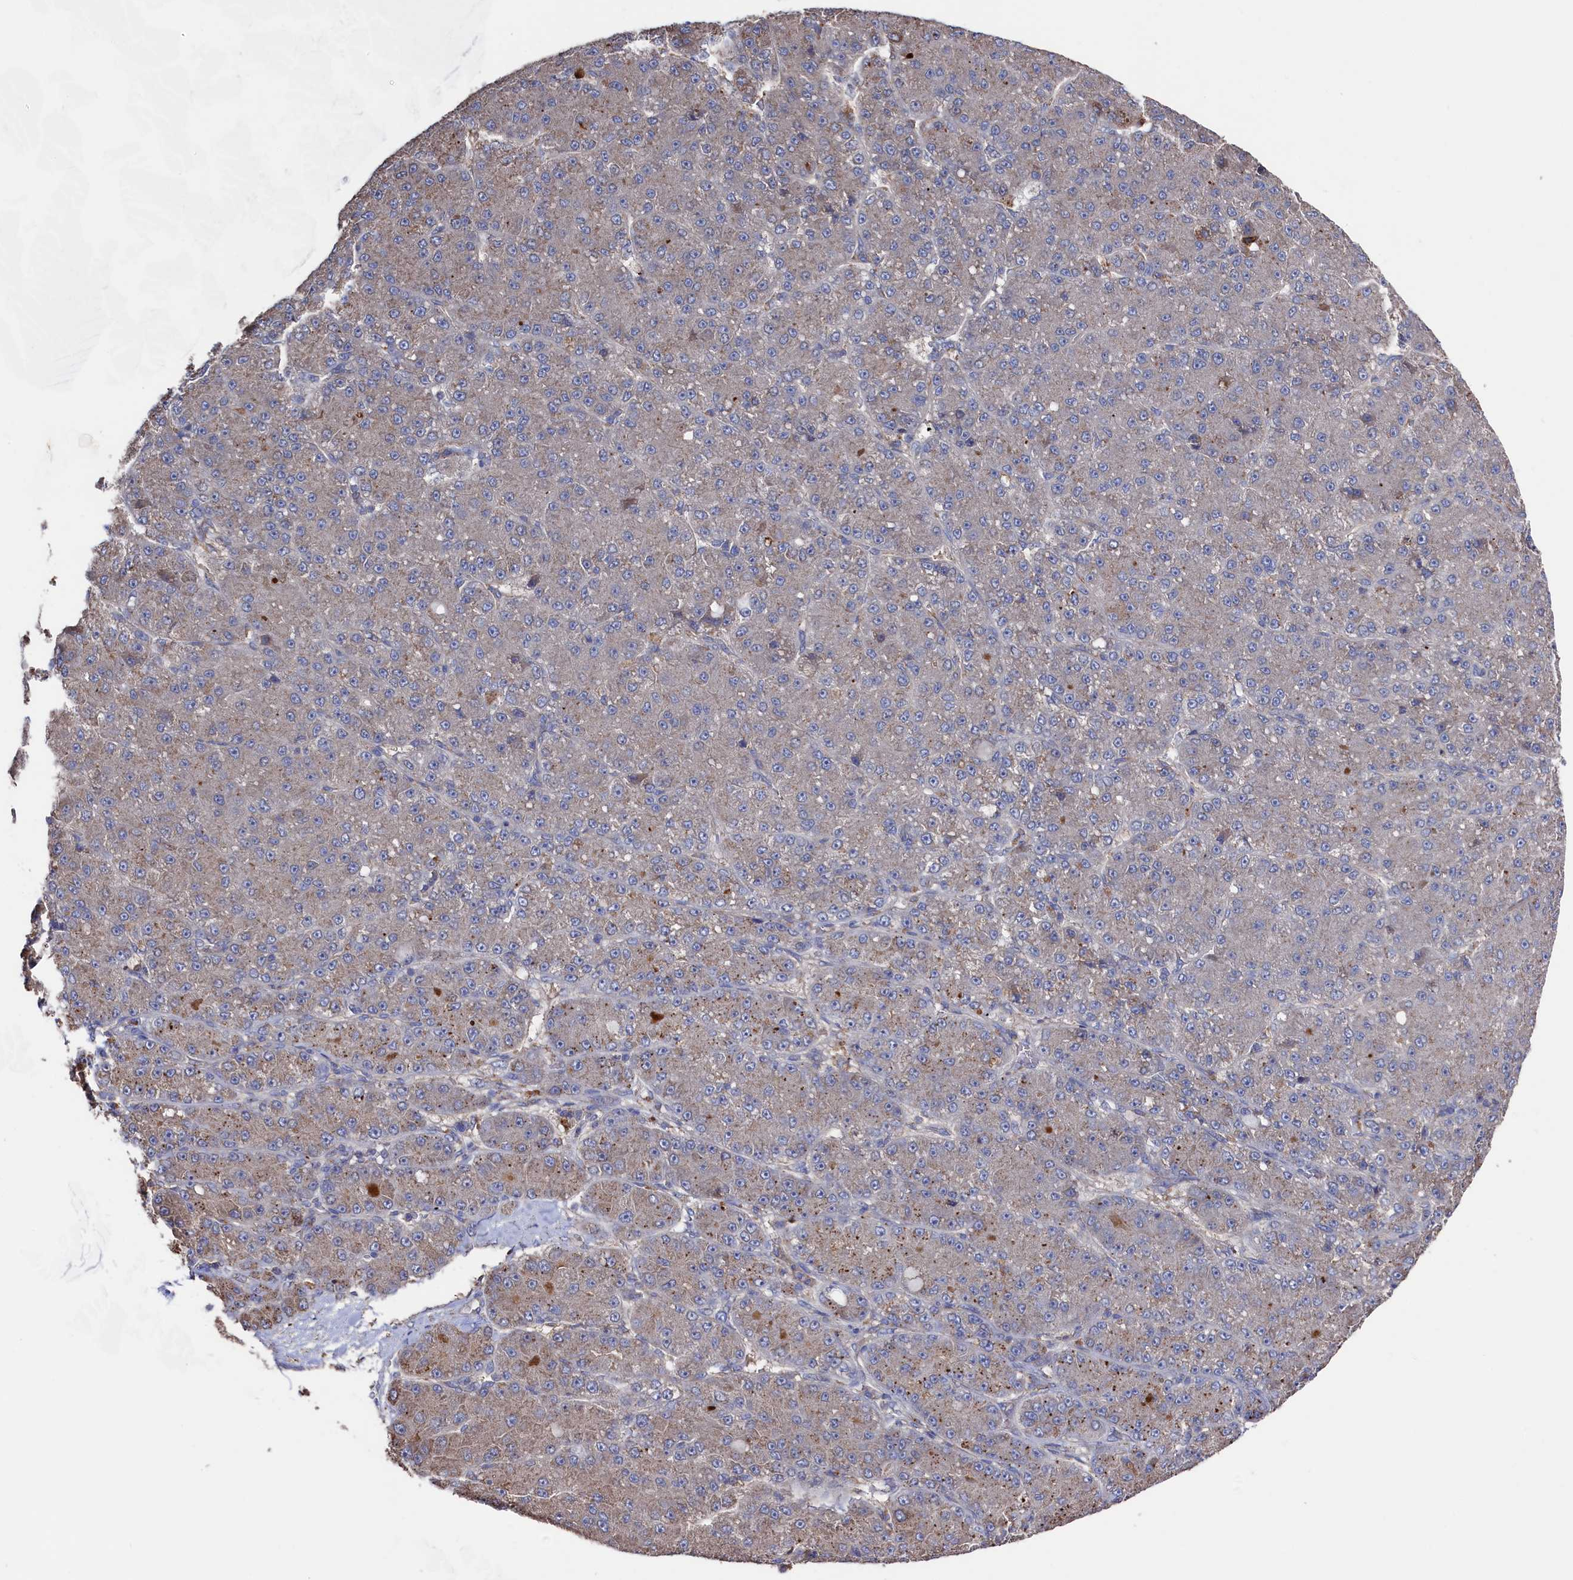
{"staining": {"intensity": "weak", "quantity": "25%-75%", "location": "cytoplasmic/membranous"}, "tissue": "liver cancer", "cell_type": "Tumor cells", "image_type": "cancer", "snomed": [{"axis": "morphology", "description": "Carcinoma, Hepatocellular, NOS"}, {"axis": "topography", "description": "Liver"}], "caption": "A low amount of weak cytoplasmic/membranous staining is present in approximately 25%-75% of tumor cells in liver cancer tissue.", "gene": "TK2", "patient": {"sex": "male", "age": 67}}